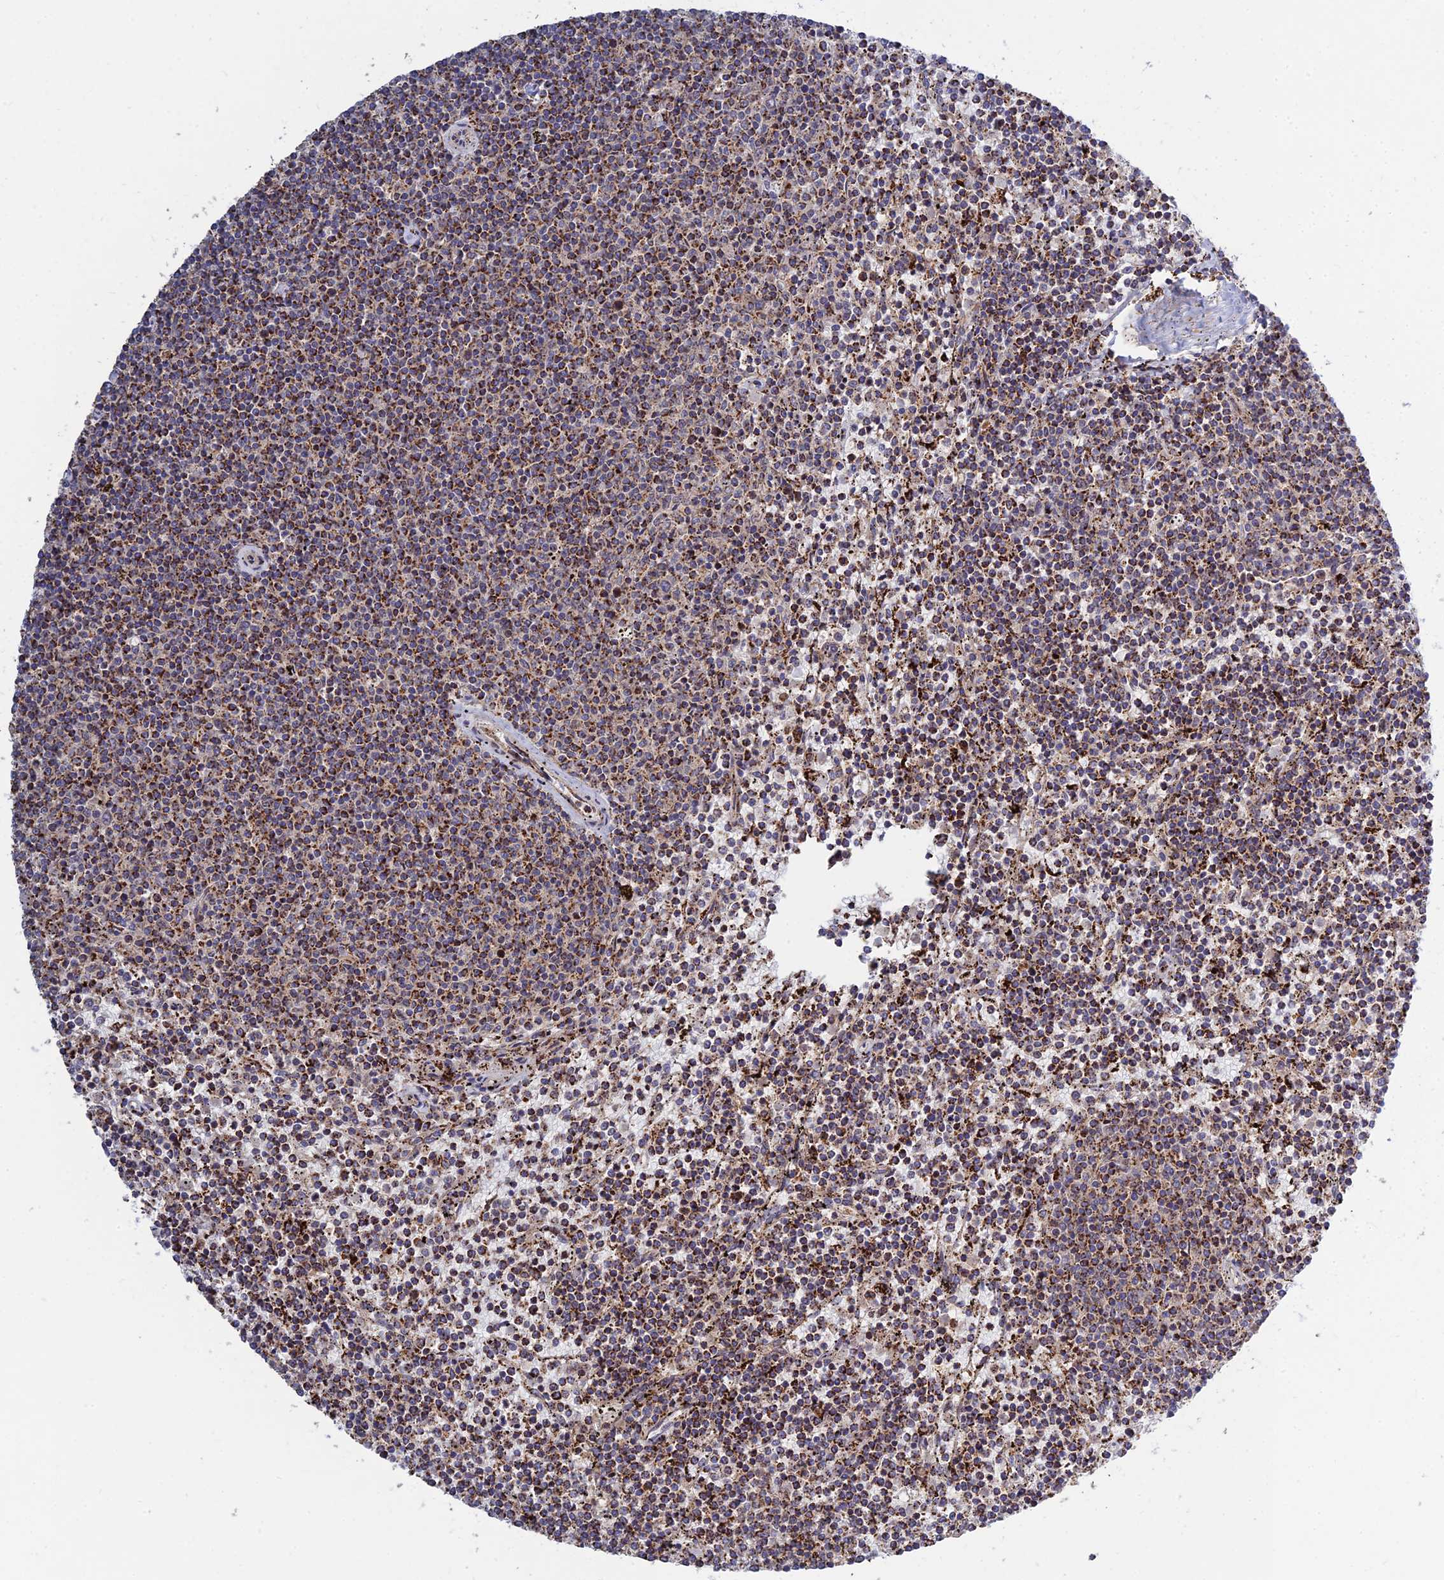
{"staining": {"intensity": "moderate", "quantity": "25%-75%", "location": "cytoplasmic/membranous"}, "tissue": "lymphoma", "cell_type": "Tumor cells", "image_type": "cancer", "snomed": [{"axis": "morphology", "description": "Malignant lymphoma, non-Hodgkin's type, Low grade"}, {"axis": "topography", "description": "Spleen"}], "caption": "High-magnification brightfield microscopy of malignant lymphoma, non-Hodgkin's type (low-grade) stained with DAB (brown) and counterstained with hematoxylin (blue). tumor cells exhibit moderate cytoplasmic/membranous positivity is identified in about25%-75% of cells.", "gene": "RIC8B", "patient": {"sex": "female", "age": 50}}